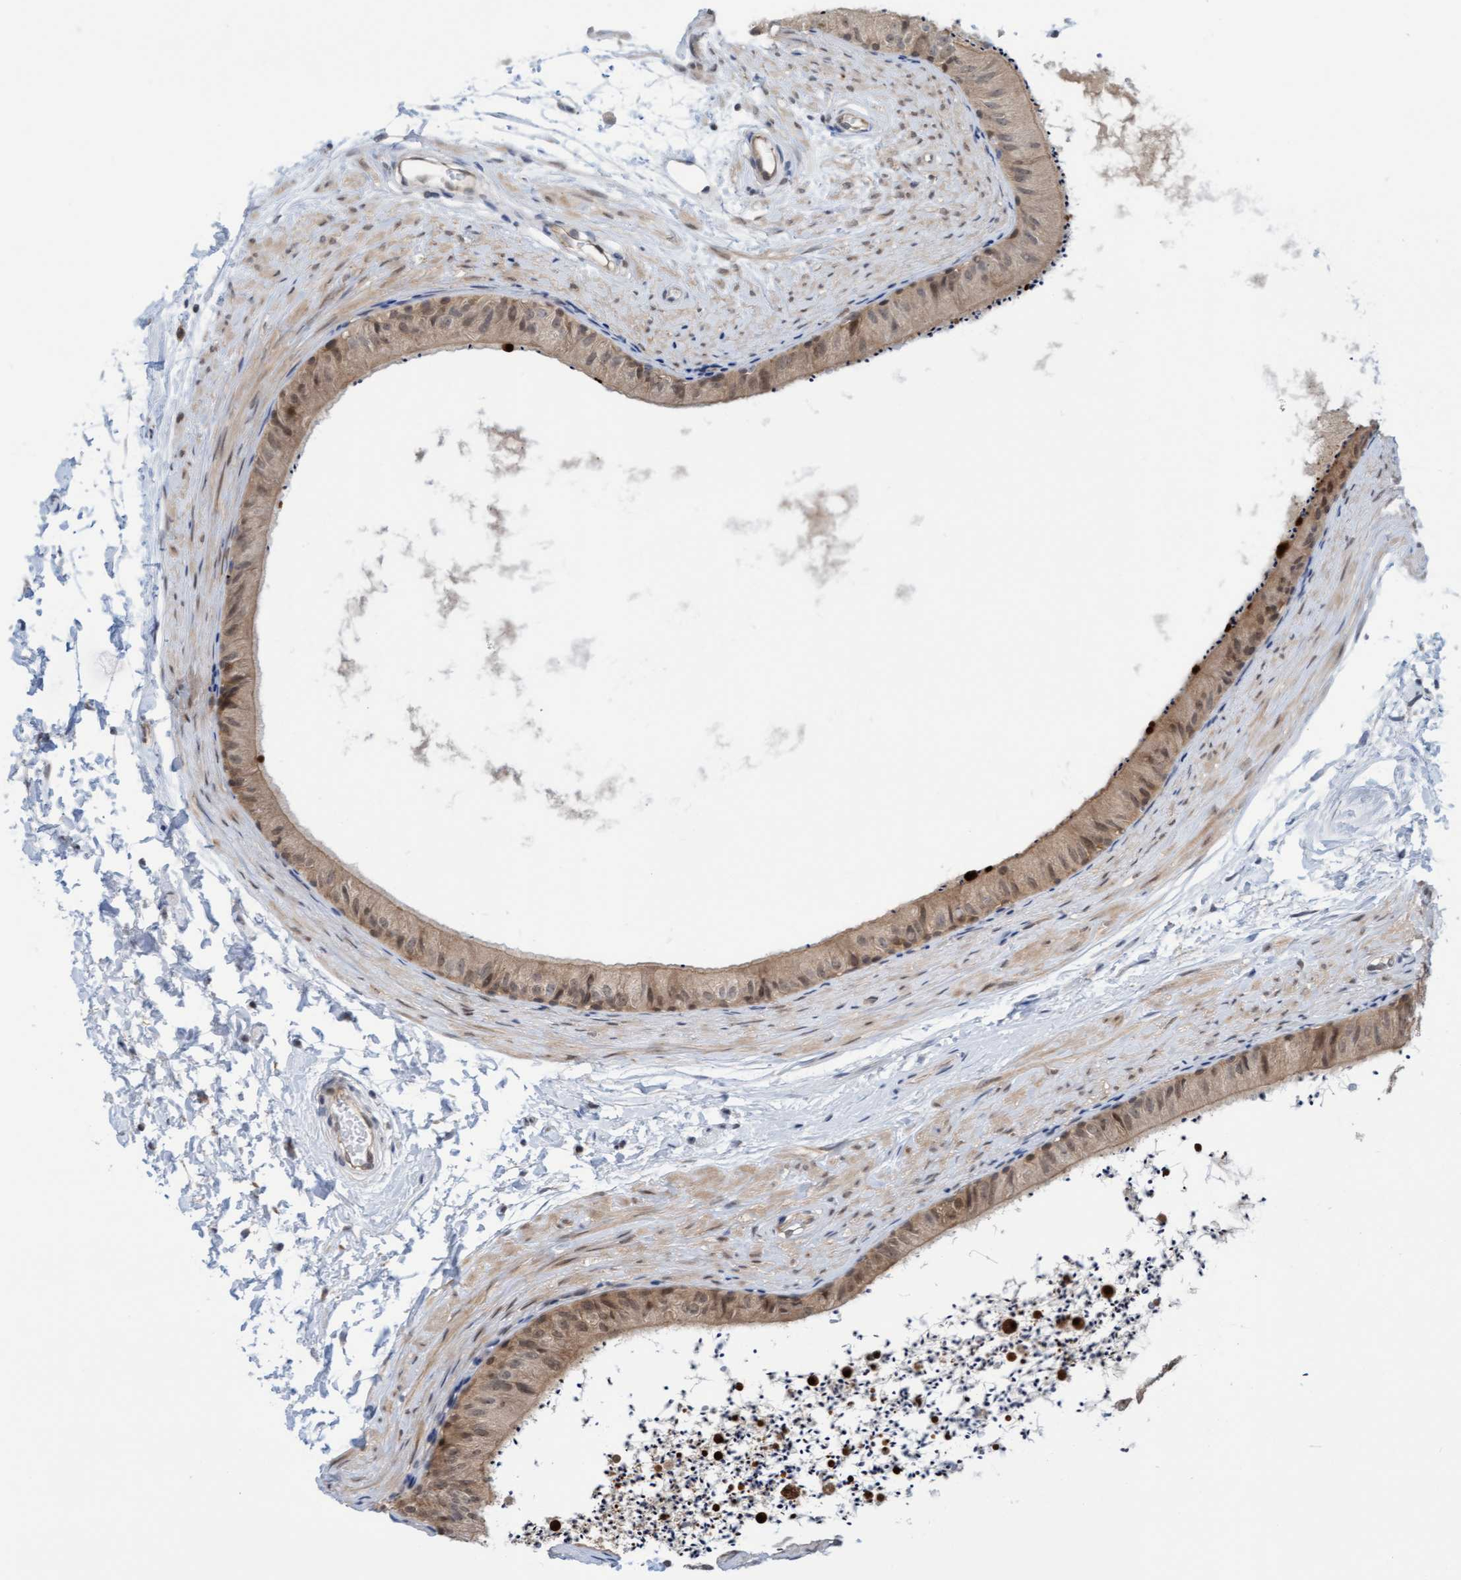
{"staining": {"intensity": "weak", "quantity": "25%-75%", "location": "cytoplasmic/membranous"}, "tissue": "epididymis", "cell_type": "Glandular cells", "image_type": "normal", "snomed": [{"axis": "morphology", "description": "Normal tissue, NOS"}, {"axis": "topography", "description": "Epididymis"}], "caption": "A brown stain highlights weak cytoplasmic/membranous staining of a protein in glandular cells of benign epididymis. Nuclei are stained in blue.", "gene": "AMZ2", "patient": {"sex": "male", "age": 56}}